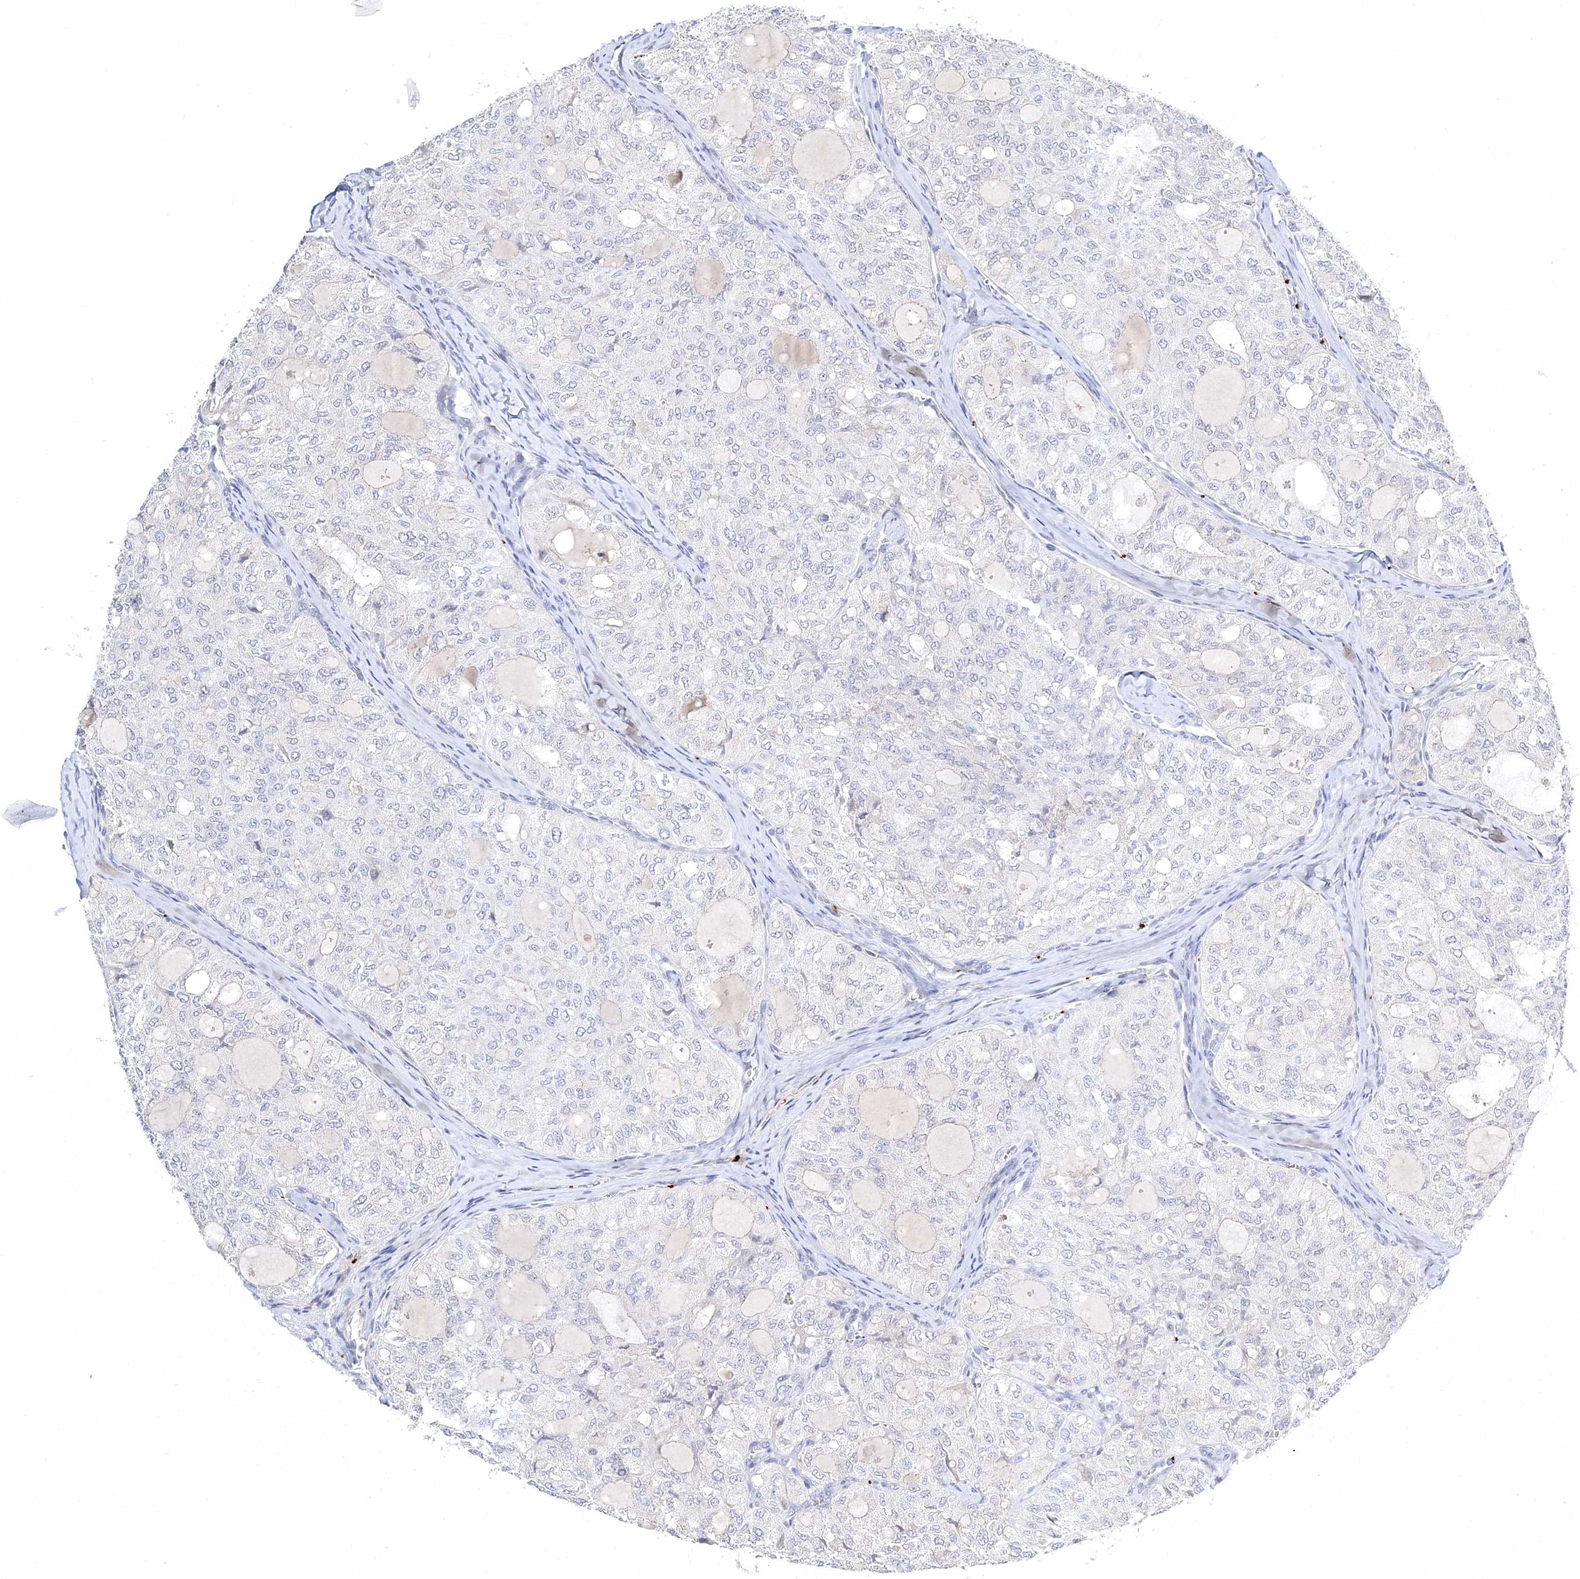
{"staining": {"intensity": "negative", "quantity": "none", "location": "none"}, "tissue": "thyroid cancer", "cell_type": "Tumor cells", "image_type": "cancer", "snomed": [{"axis": "morphology", "description": "Follicular adenoma carcinoma, NOS"}, {"axis": "topography", "description": "Thyroid gland"}], "caption": "Immunohistochemistry (IHC) micrograph of thyroid cancer (follicular adenoma carcinoma) stained for a protein (brown), which demonstrates no staining in tumor cells. (Immunohistochemistry, brightfield microscopy, high magnification).", "gene": "MYOZ2", "patient": {"sex": "male", "age": 75}}